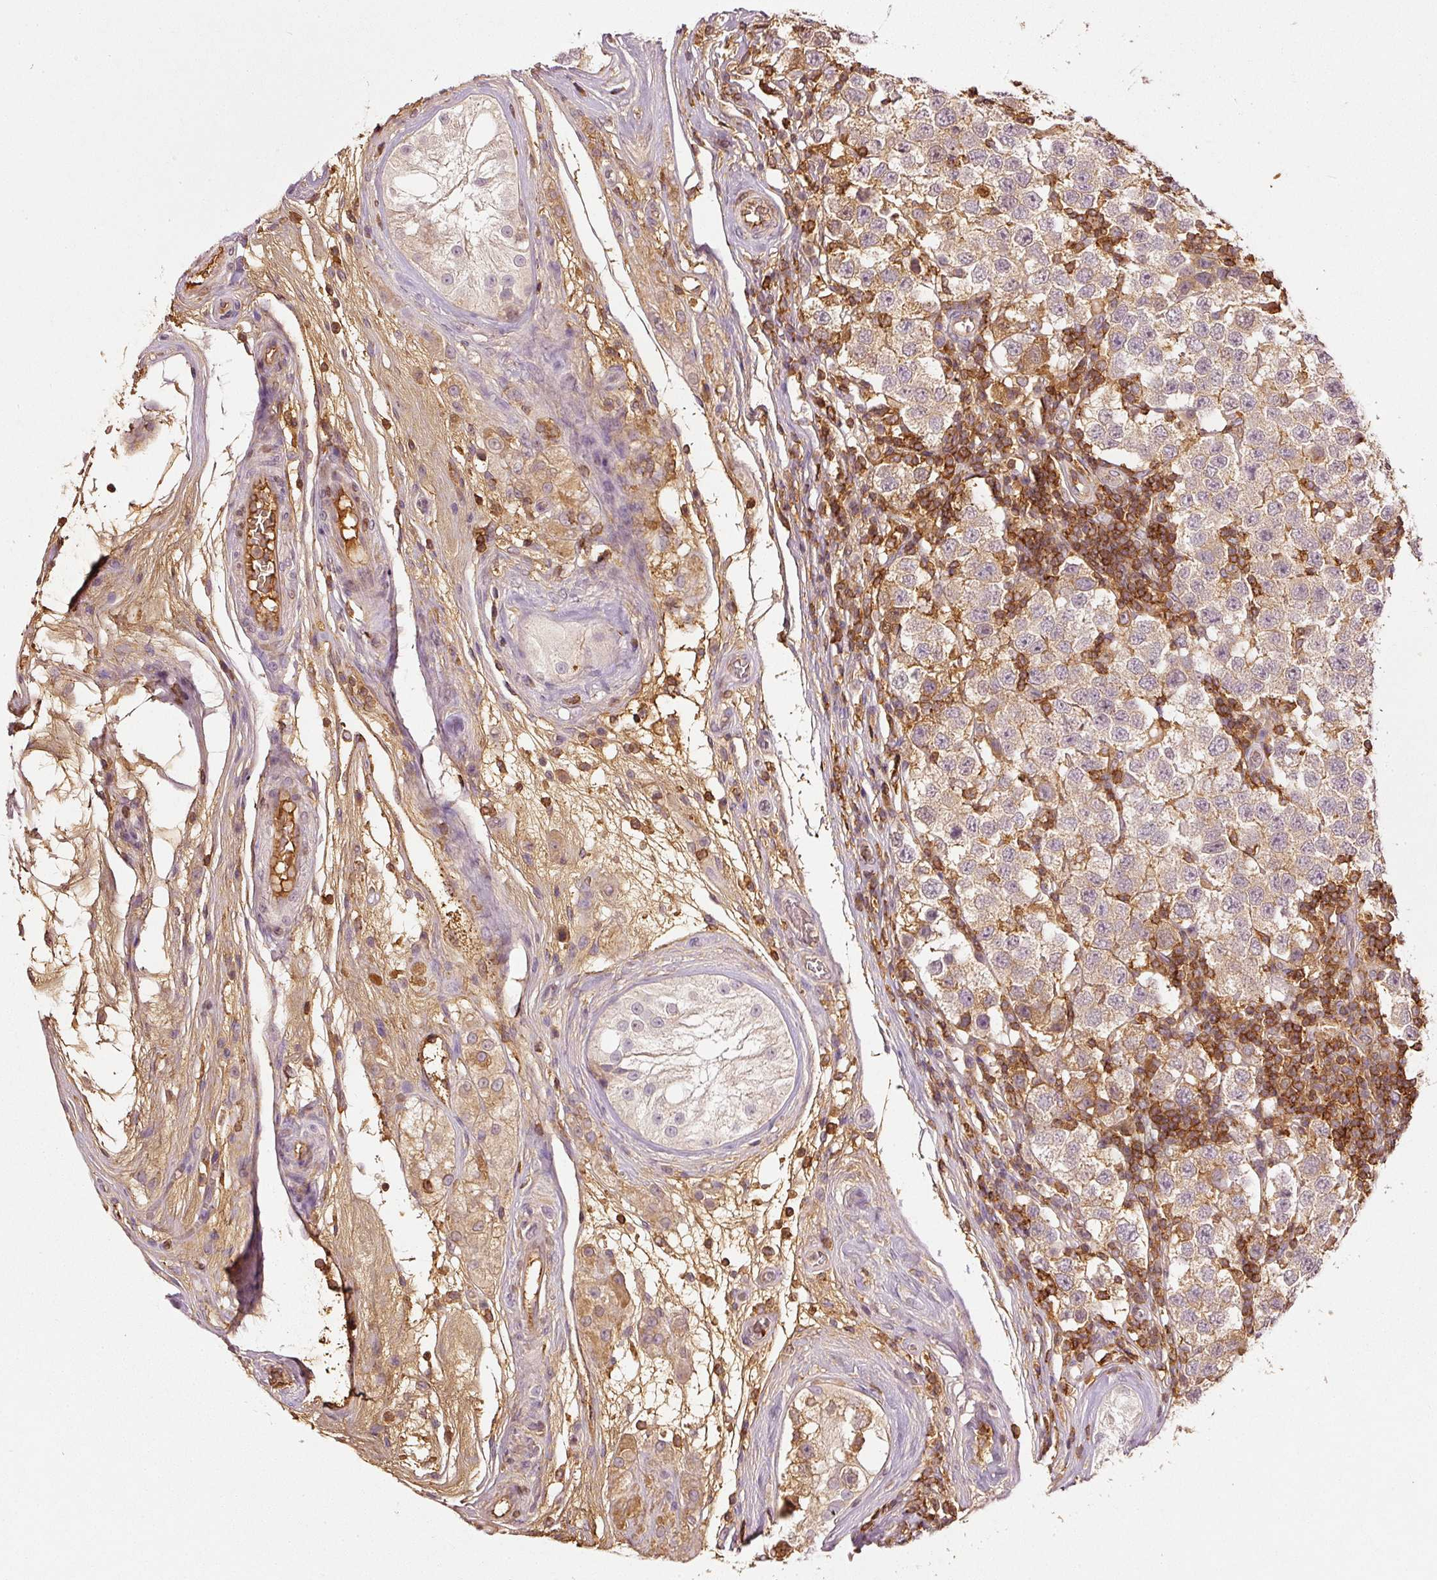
{"staining": {"intensity": "weak", "quantity": ">75%", "location": "cytoplasmic/membranous"}, "tissue": "testis cancer", "cell_type": "Tumor cells", "image_type": "cancer", "snomed": [{"axis": "morphology", "description": "Seminoma, NOS"}, {"axis": "topography", "description": "Testis"}], "caption": "Immunohistochemical staining of testis cancer exhibits low levels of weak cytoplasmic/membranous protein staining in about >75% of tumor cells. (Brightfield microscopy of DAB IHC at high magnification).", "gene": "EVL", "patient": {"sex": "male", "age": 34}}